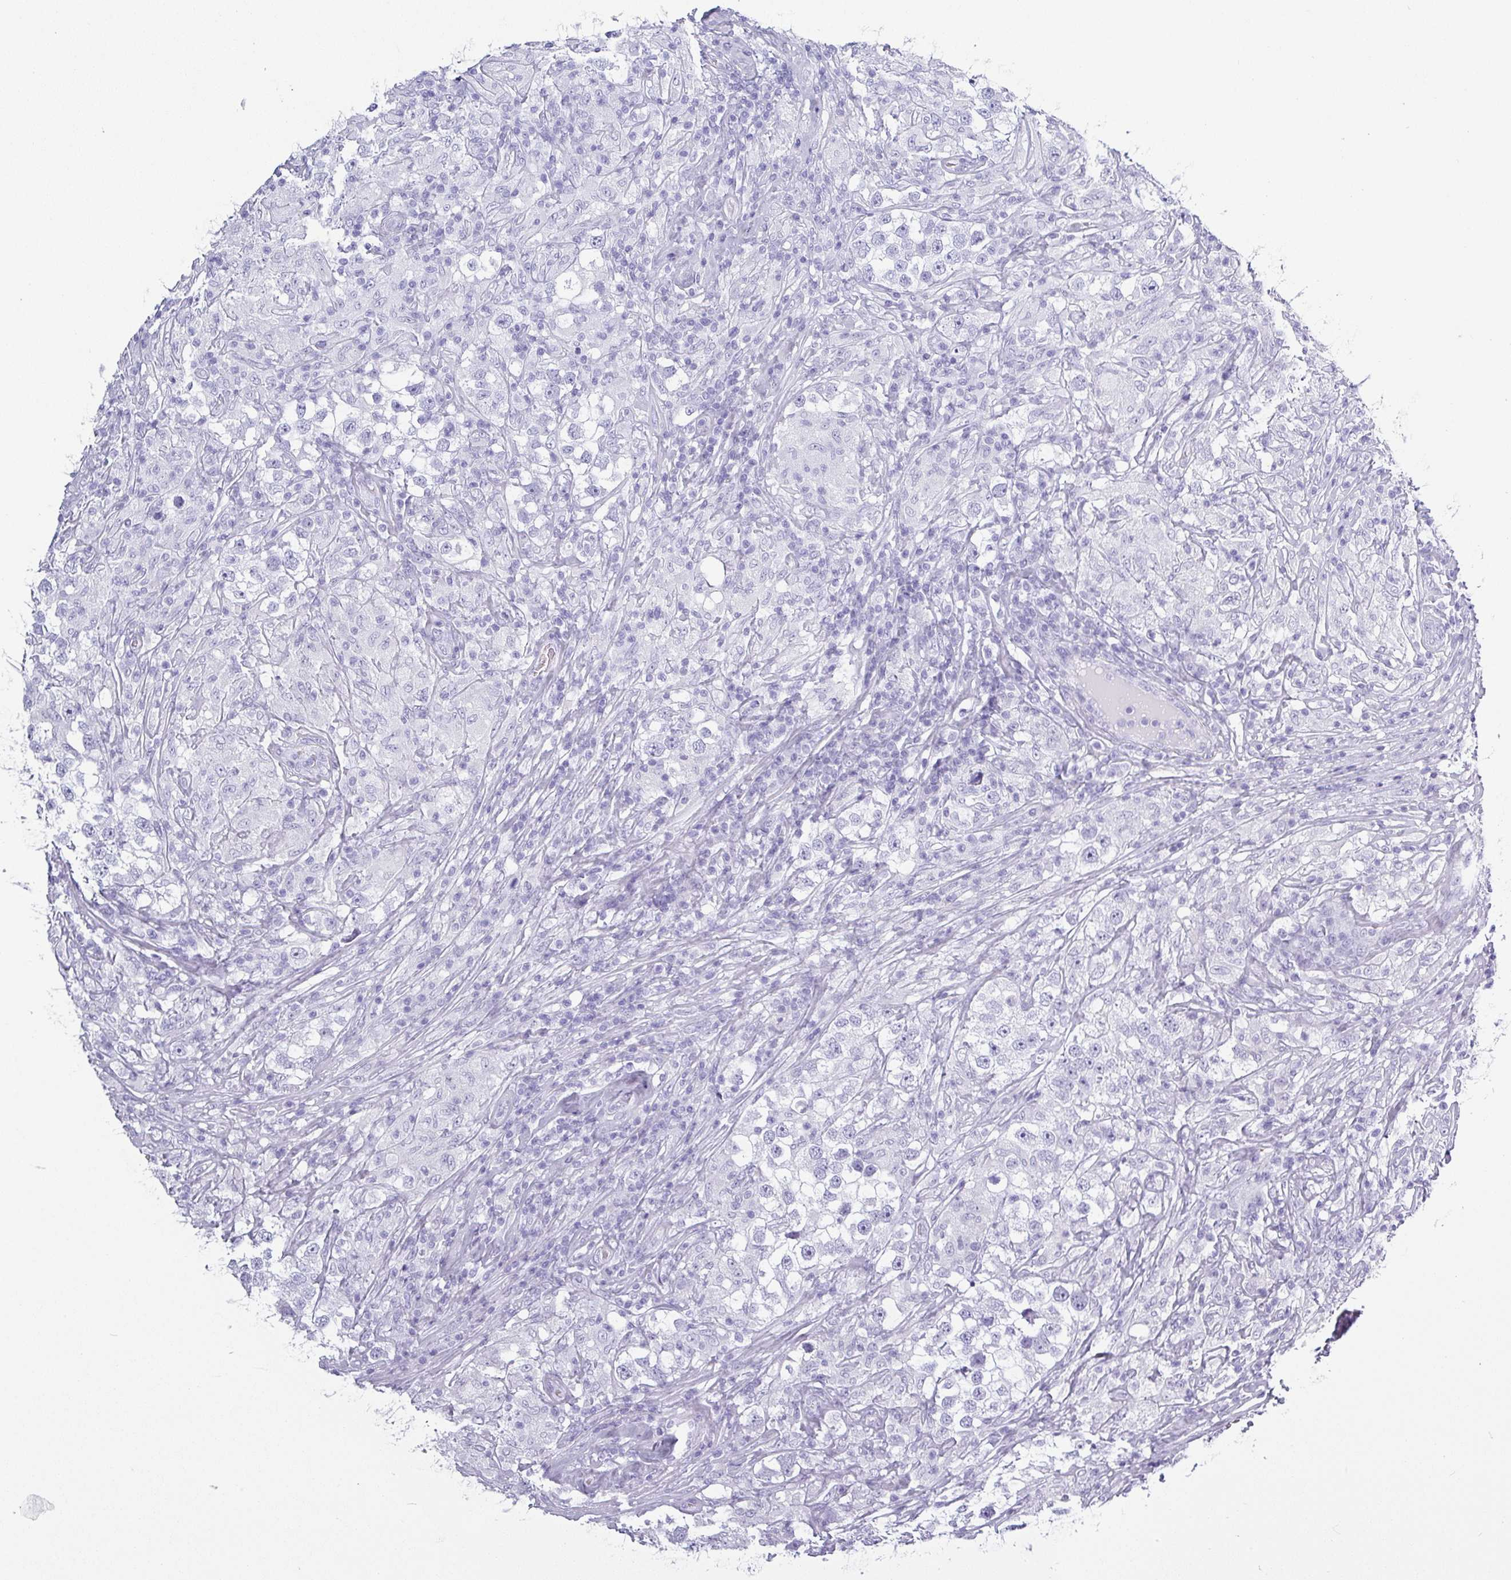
{"staining": {"intensity": "negative", "quantity": "none", "location": "none"}, "tissue": "testis cancer", "cell_type": "Tumor cells", "image_type": "cancer", "snomed": [{"axis": "morphology", "description": "Seminoma, NOS"}, {"axis": "topography", "description": "Testis"}], "caption": "Tumor cells show no significant expression in testis seminoma.", "gene": "CRYBB2", "patient": {"sex": "male", "age": 46}}